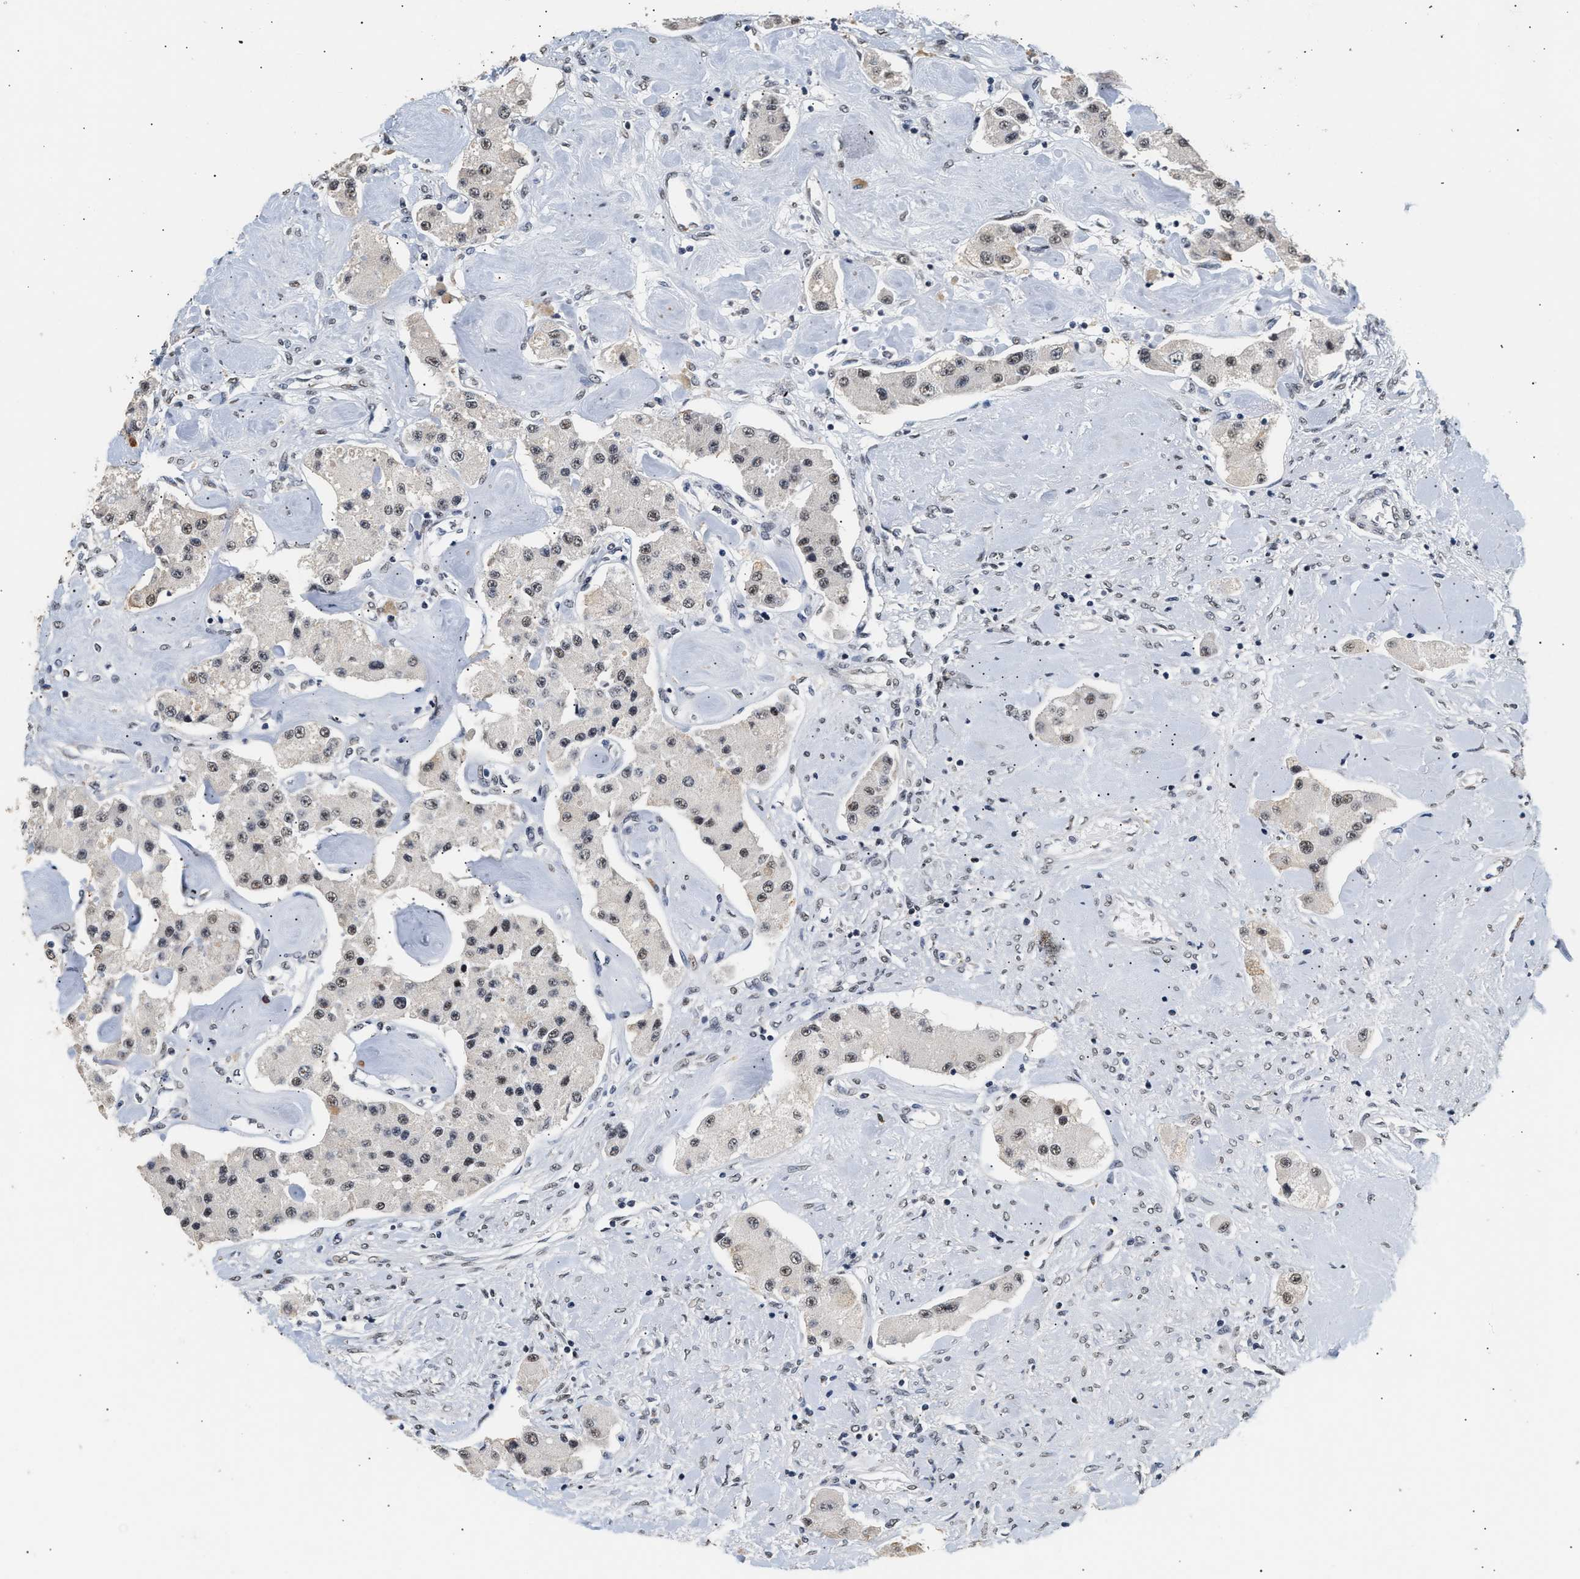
{"staining": {"intensity": "moderate", "quantity": "25%-75%", "location": "nuclear"}, "tissue": "carcinoid", "cell_type": "Tumor cells", "image_type": "cancer", "snomed": [{"axis": "morphology", "description": "Carcinoid, malignant, NOS"}, {"axis": "topography", "description": "Pancreas"}], "caption": "High-magnification brightfield microscopy of malignant carcinoid stained with DAB (brown) and counterstained with hematoxylin (blue). tumor cells exhibit moderate nuclear staining is identified in about25%-75% of cells. The protein of interest is stained brown, and the nuclei are stained in blue (DAB IHC with brightfield microscopy, high magnification).", "gene": "THOC1", "patient": {"sex": "male", "age": 41}}